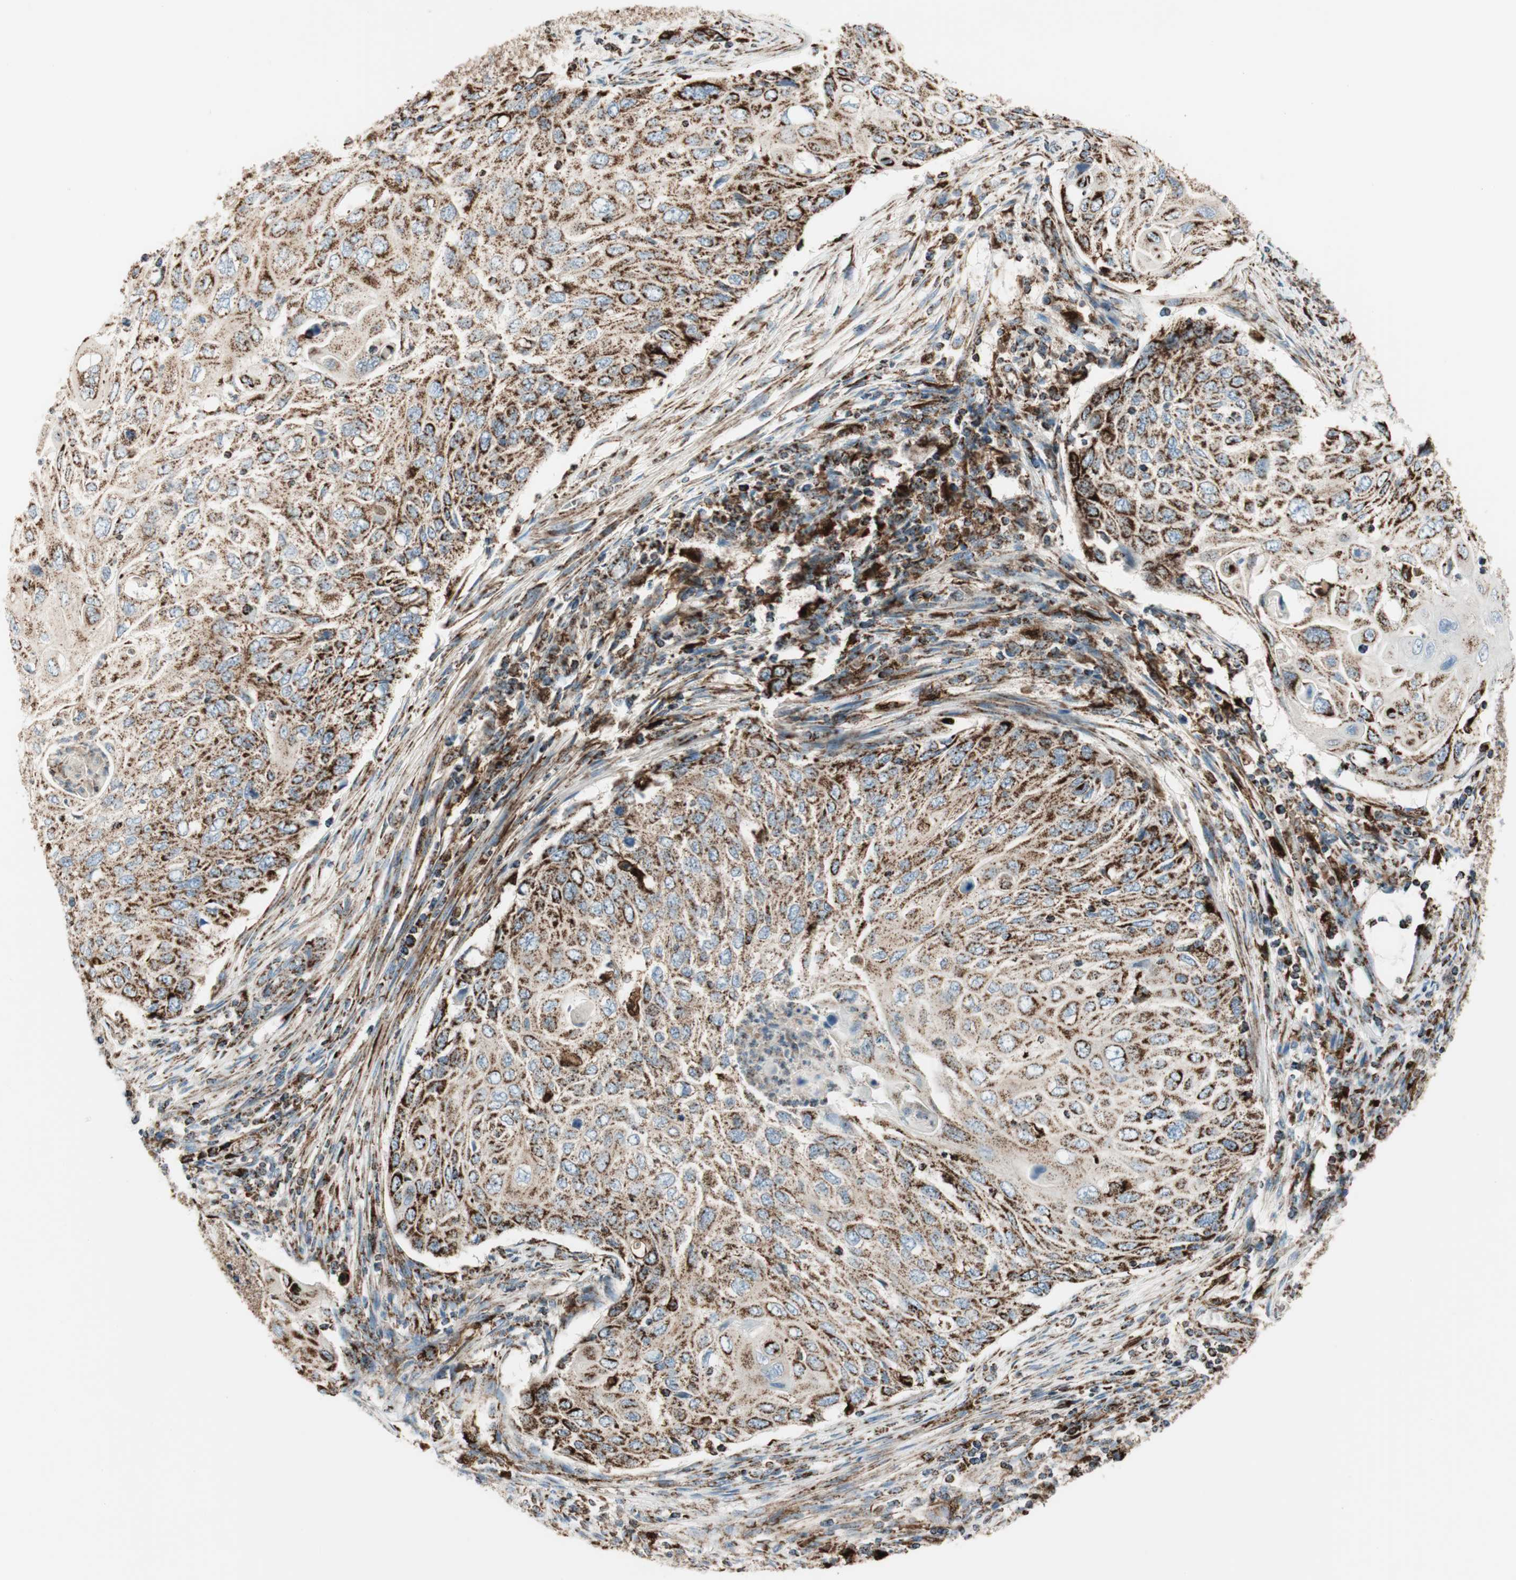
{"staining": {"intensity": "moderate", "quantity": ">75%", "location": "cytoplasmic/membranous"}, "tissue": "cervical cancer", "cell_type": "Tumor cells", "image_type": "cancer", "snomed": [{"axis": "morphology", "description": "Squamous cell carcinoma, NOS"}, {"axis": "topography", "description": "Cervix"}], "caption": "This is a histology image of IHC staining of cervical cancer (squamous cell carcinoma), which shows moderate positivity in the cytoplasmic/membranous of tumor cells.", "gene": "ME2", "patient": {"sex": "female", "age": 70}}